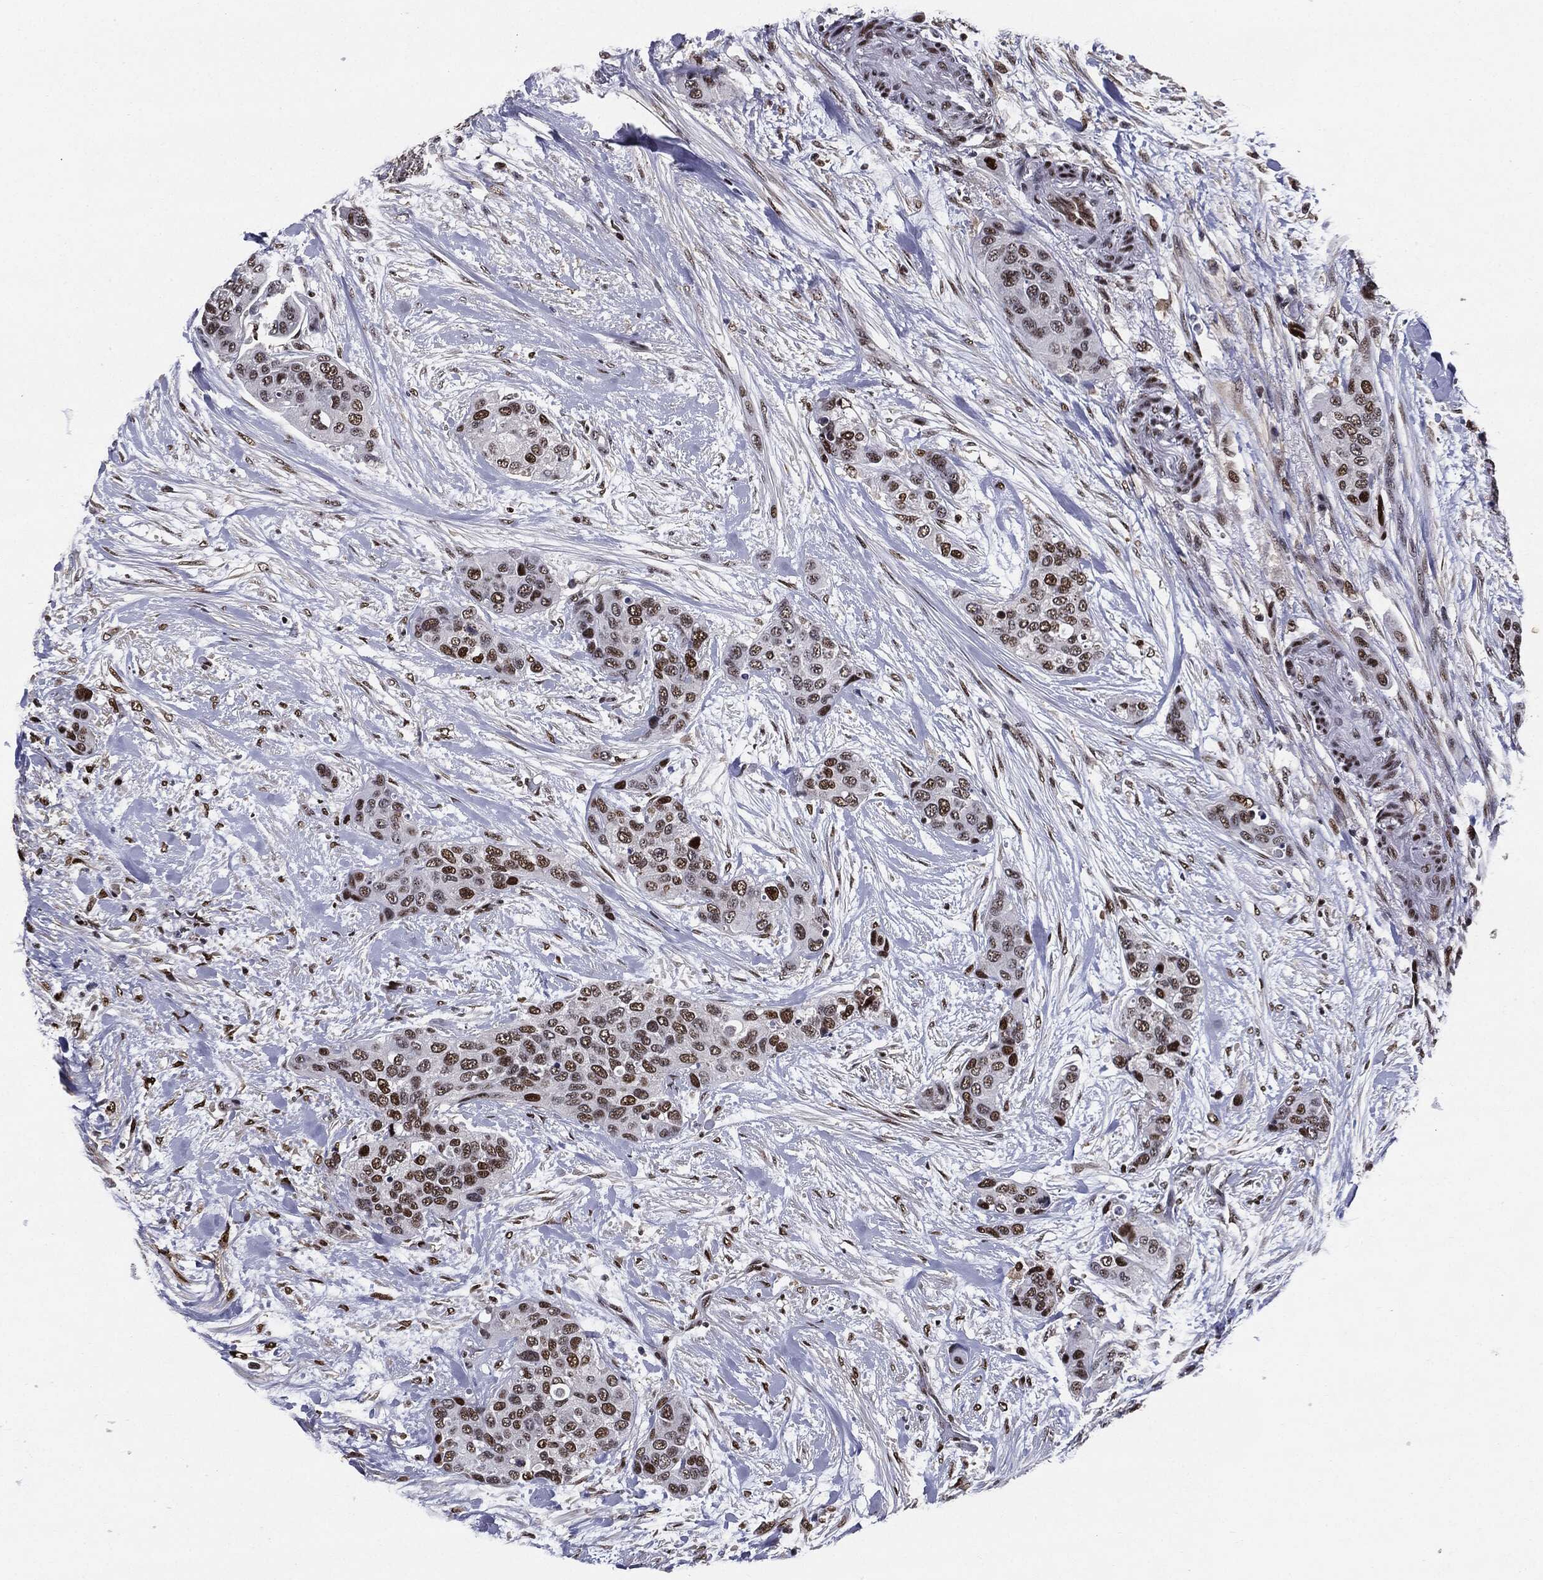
{"staining": {"intensity": "moderate", "quantity": "25%-75%", "location": "nuclear"}, "tissue": "urothelial cancer", "cell_type": "Tumor cells", "image_type": "cancer", "snomed": [{"axis": "morphology", "description": "Urothelial carcinoma, High grade"}, {"axis": "topography", "description": "Urinary bladder"}], "caption": "A high-resolution image shows IHC staining of urothelial cancer, which exhibits moderate nuclear positivity in approximately 25%-75% of tumor cells.", "gene": "JUN", "patient": {"sex": "male", "age": 77}}